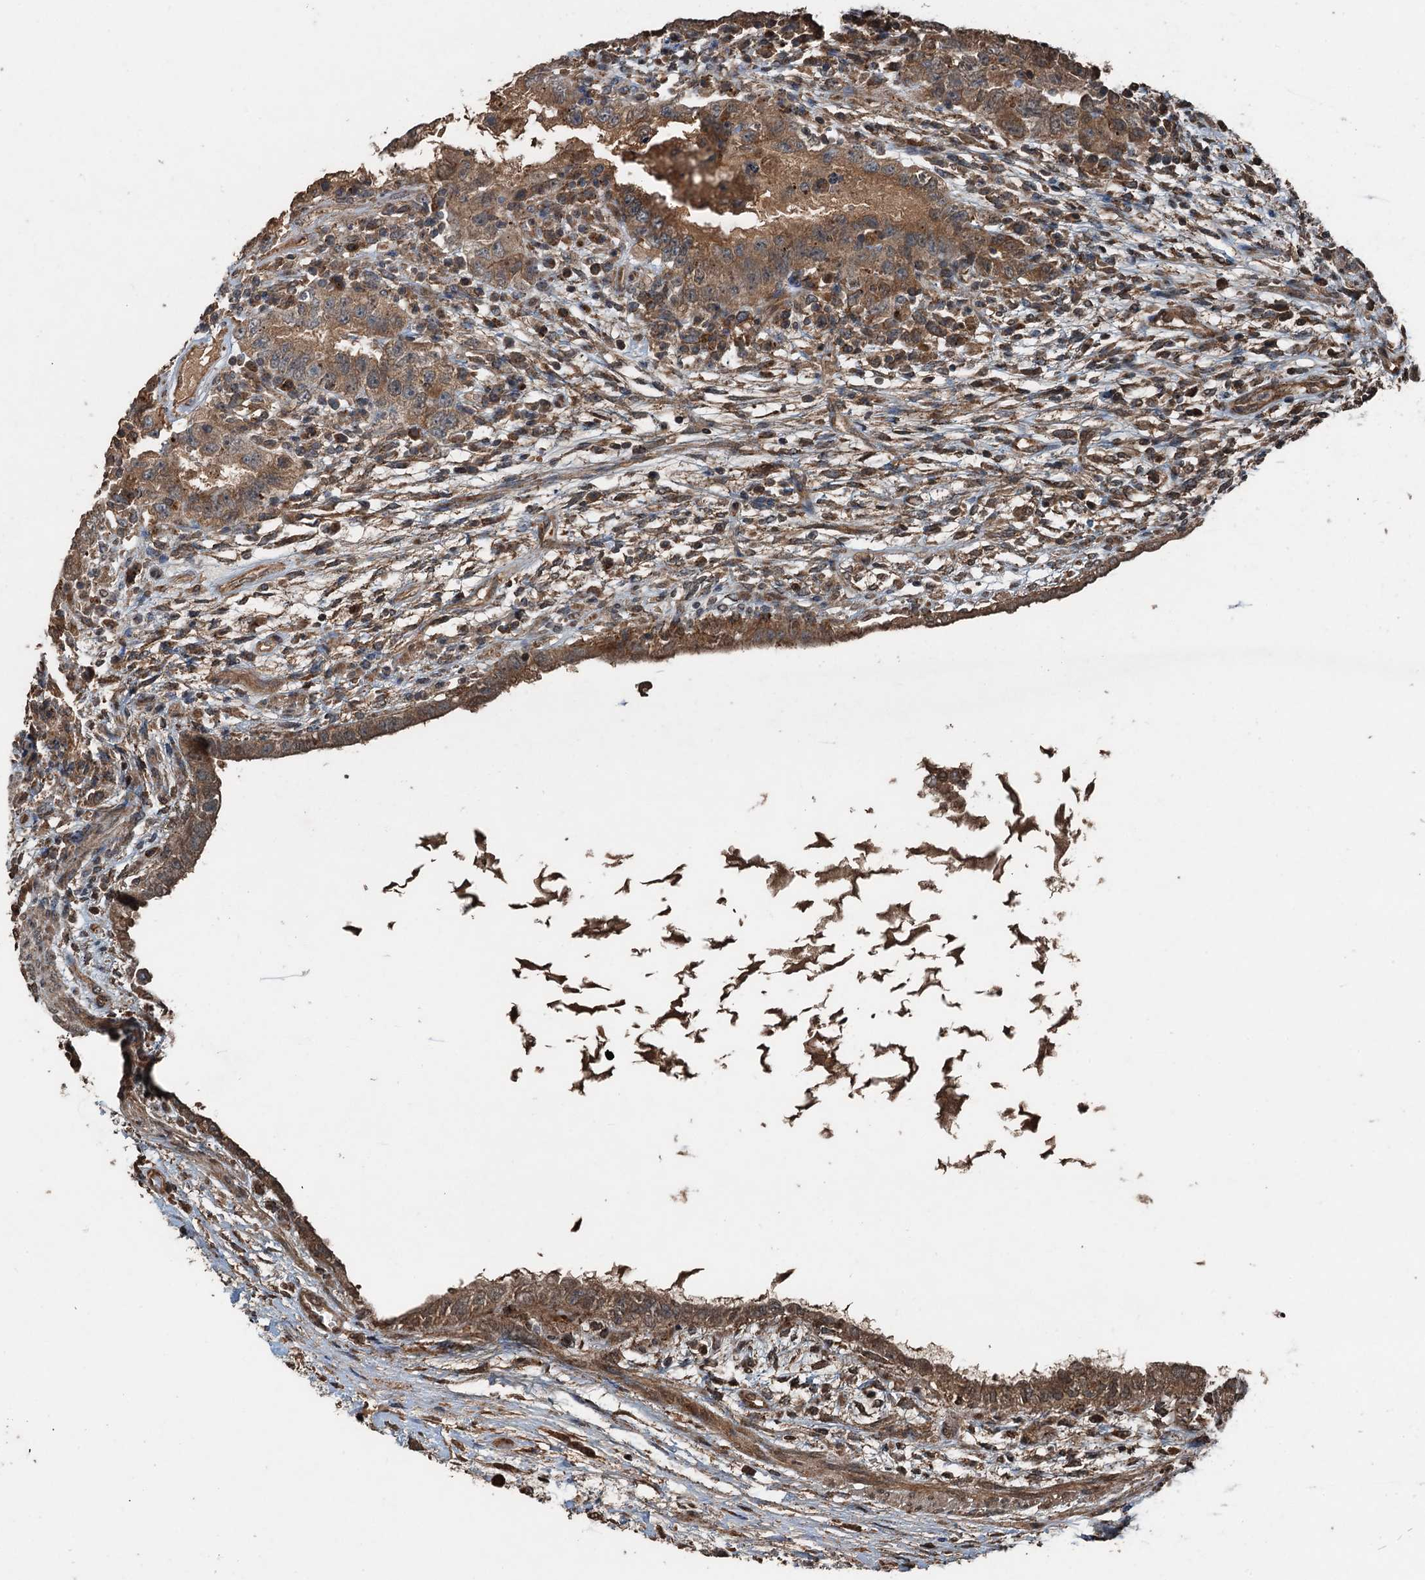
{"staining": {"intensity": "moderate", "quantity": ">75%", "location": "cytoplasmic/membranous"}, "tissue": "testis cancer", "cell_type": "Tumor cells", "image_type": "cancer", "snomed": [{"axis": "morphology", "description": "Carcinoma, Embryonal, NOS"}, {"axis": "topography", "description": "Testis"}], "caption": "Protein positivity by immunohistochemistry shows moderate cytoplasmic/membranous positivity in about >75% of tumor cells in embryonal carcinoma (testis).", "gene": "TCTN1", "patient": {"sex": "male", "age": 26}}